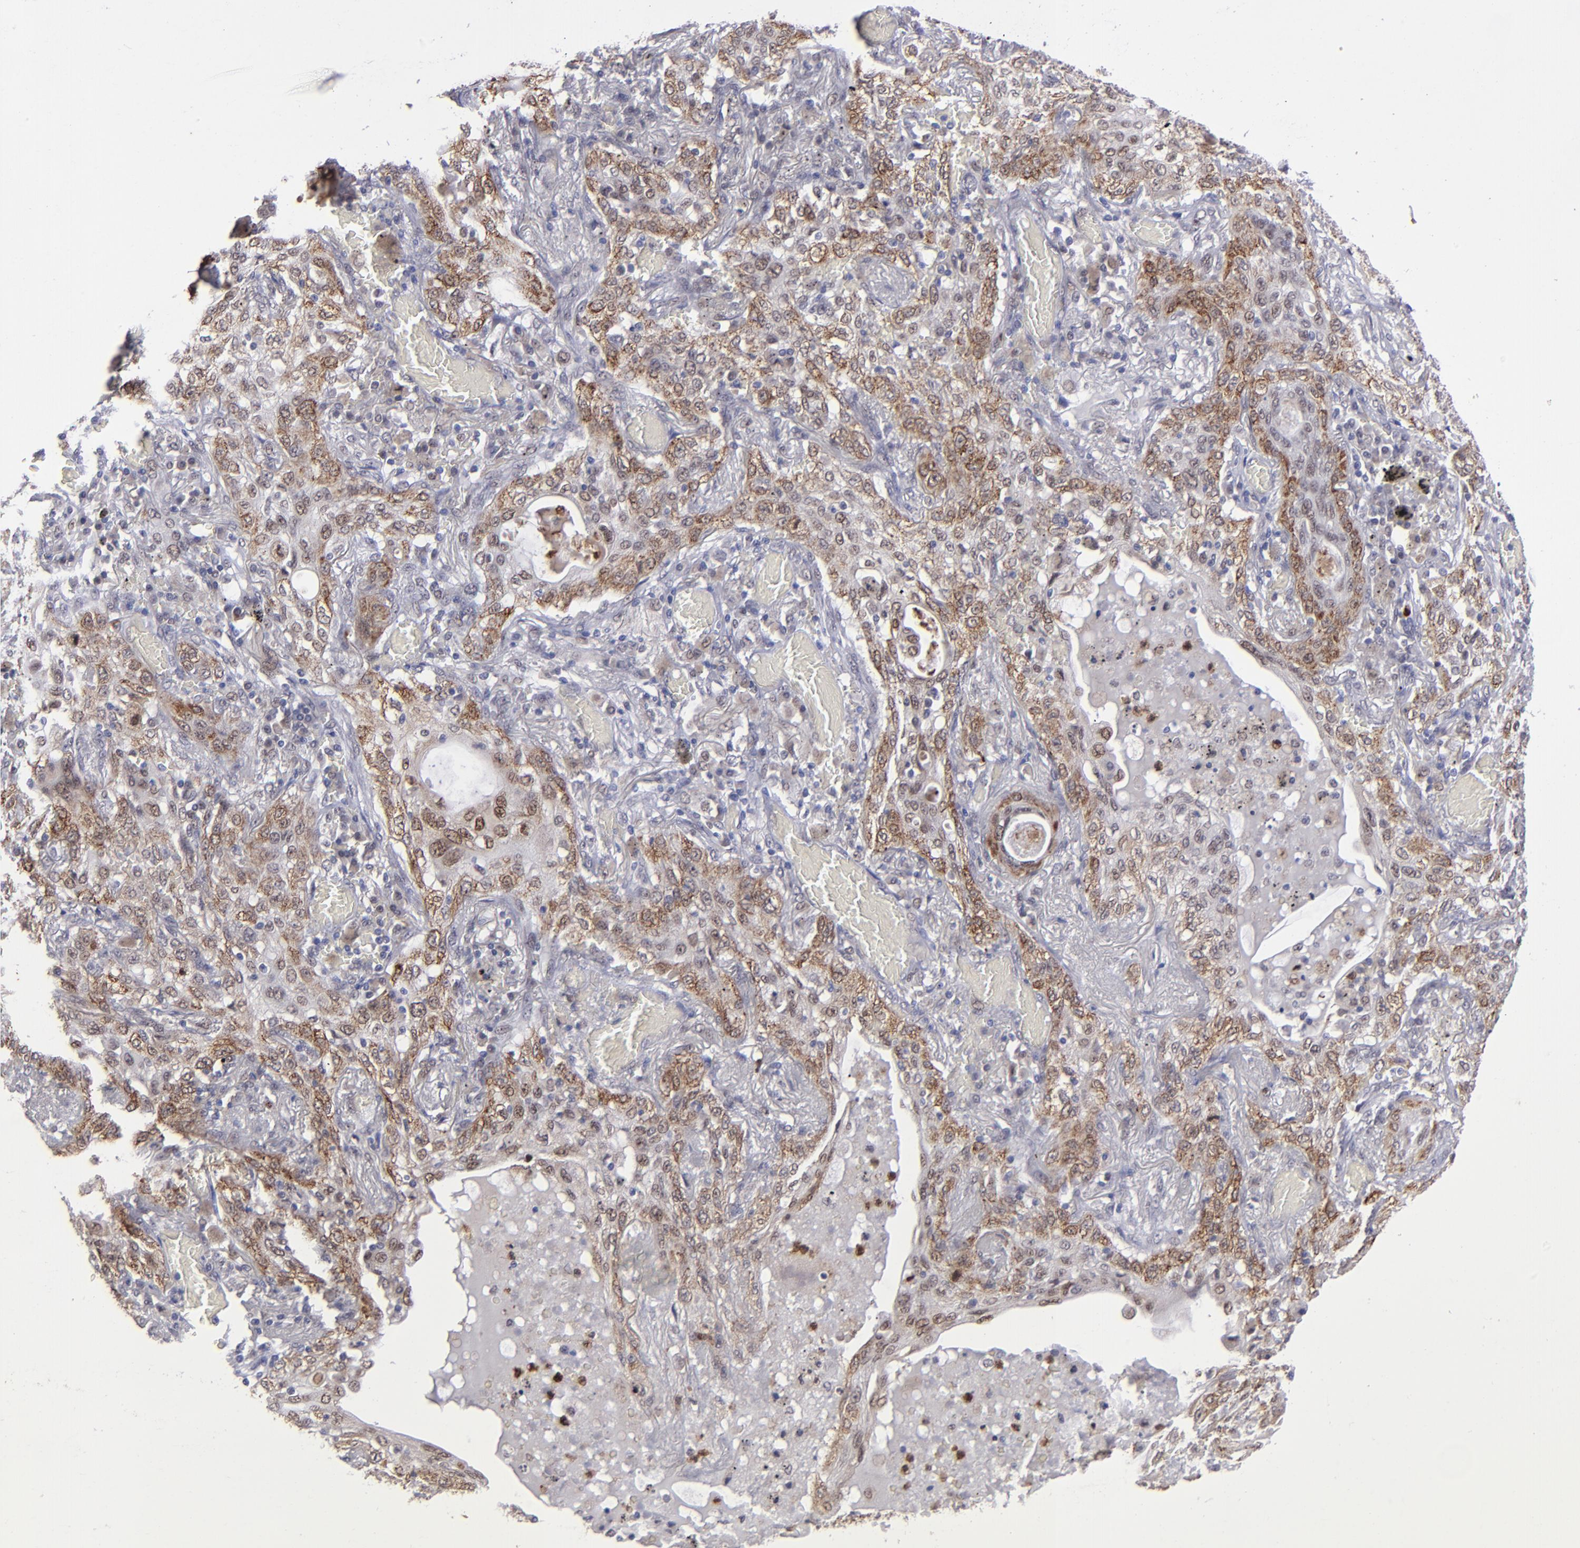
{"staining": {"intensity": "moderate", "quantity": "25%-75%", "location": "cytoplasmic/membranous,nuclear"}, "tissue": "lung cancer", "cell_type": "Tumor cells", "image_type": "cancer", "snomed": [{"axis": "morphology", "description": "Squamous cell carcinoma, NOS"}, {"axis": "topography", "description": "Lung"}], "caption": "Immunohistochemical staining of lung squamous cell carcinoma demonstrates medium levels of moderate cytoplasmic/membranous and nuclear protein positivity in about 25%-75% of tumor cells.", "gene": "RREB1", "patient": {"sex": "female", "age": 47}}